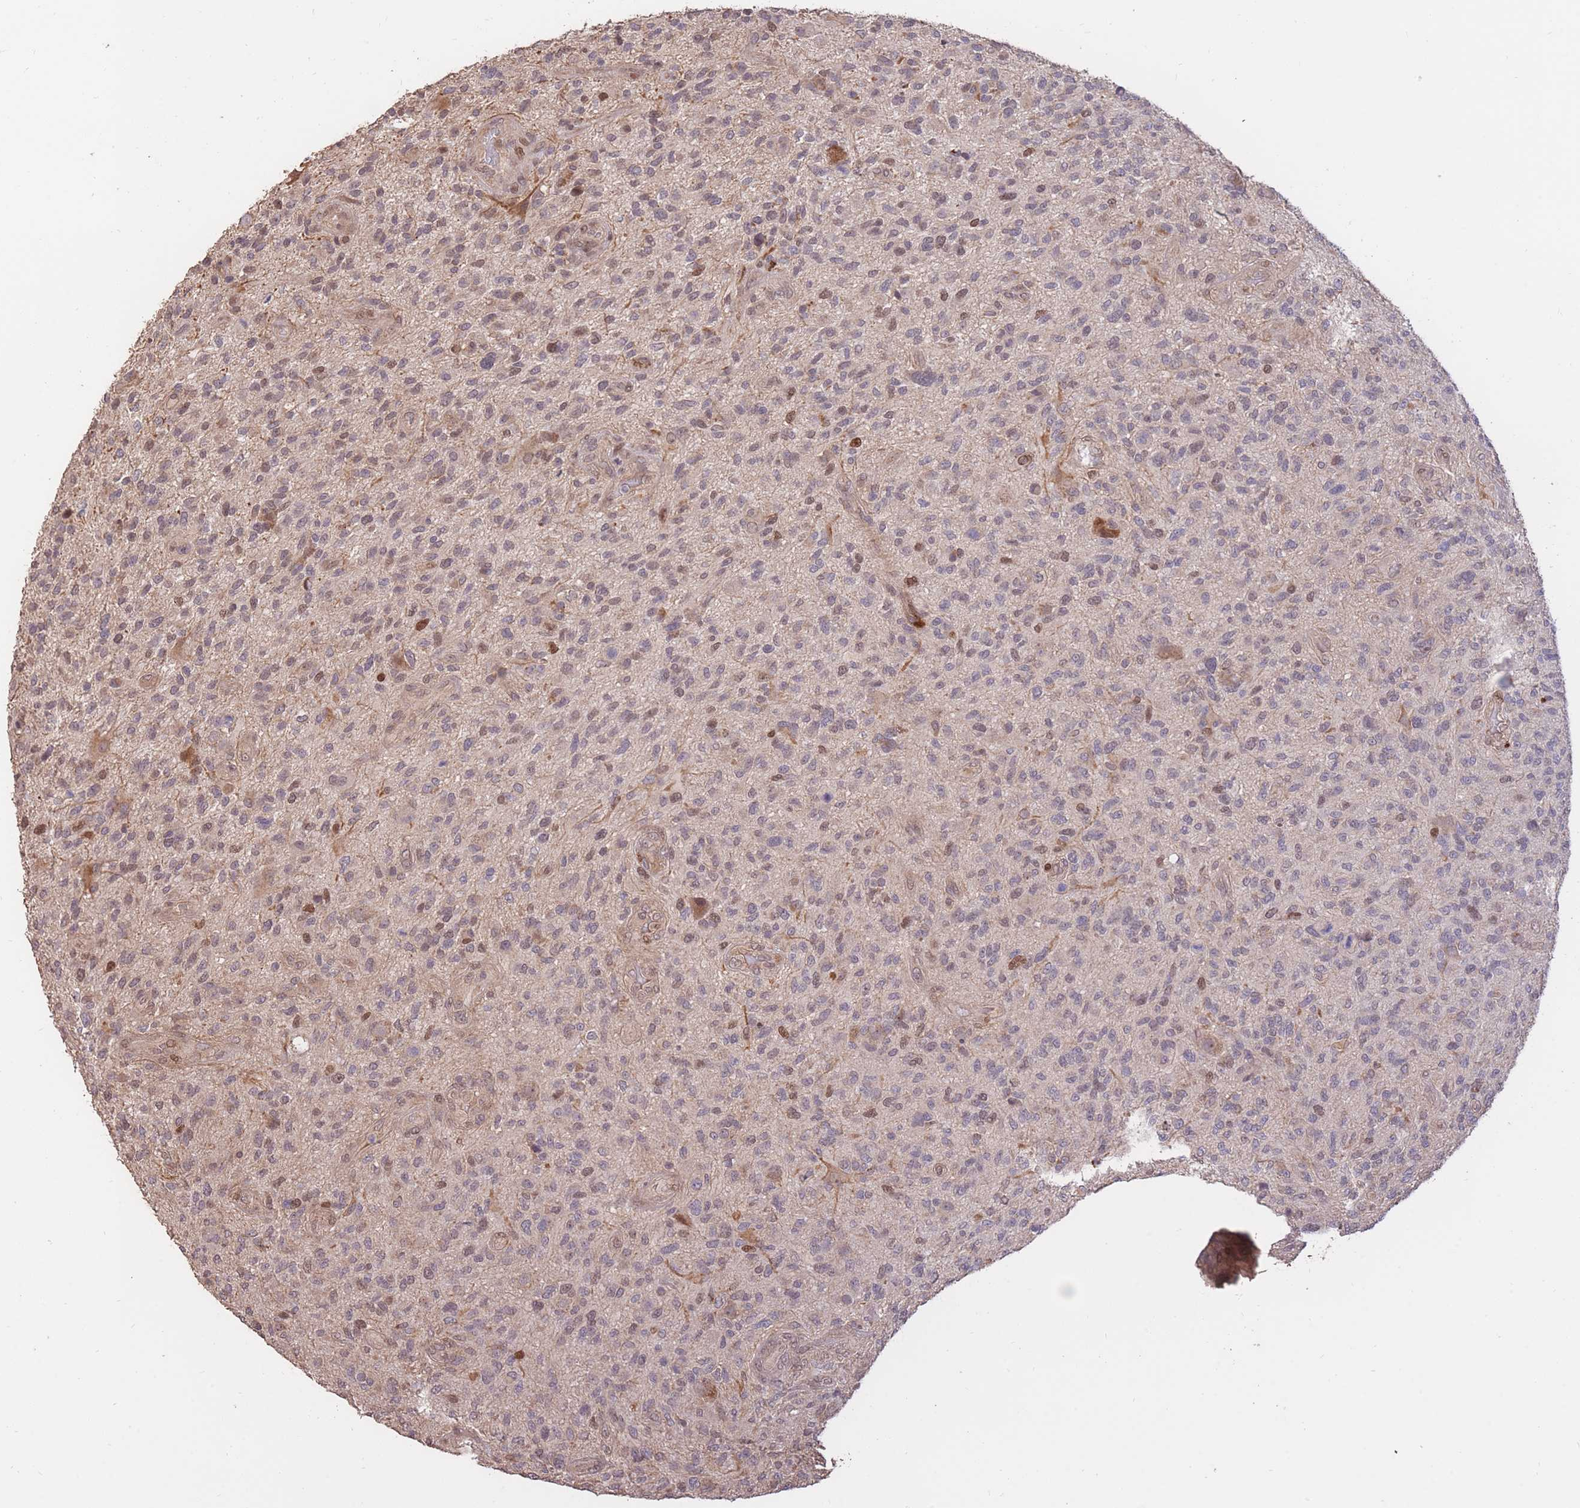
{"staining": {"intensity": "moderate", "quantity": "<25%", "location": "nuclear"}, "tissue": "glioma", "cell_type": "Tumor cells", "image_type": "cancer", "snomed": [{"axis": "morphology", "description": "Glioma, malignant, High grade"}, {"axis": "topography", "description": "Brain"}], "caption": "This is an image of IHC staining of malignant glioma (high-grade), which shows moderate positivity in the nuclear of tumor cells.", "gene": "RGS14", "patient": {"sex": "male", "age": 47}}